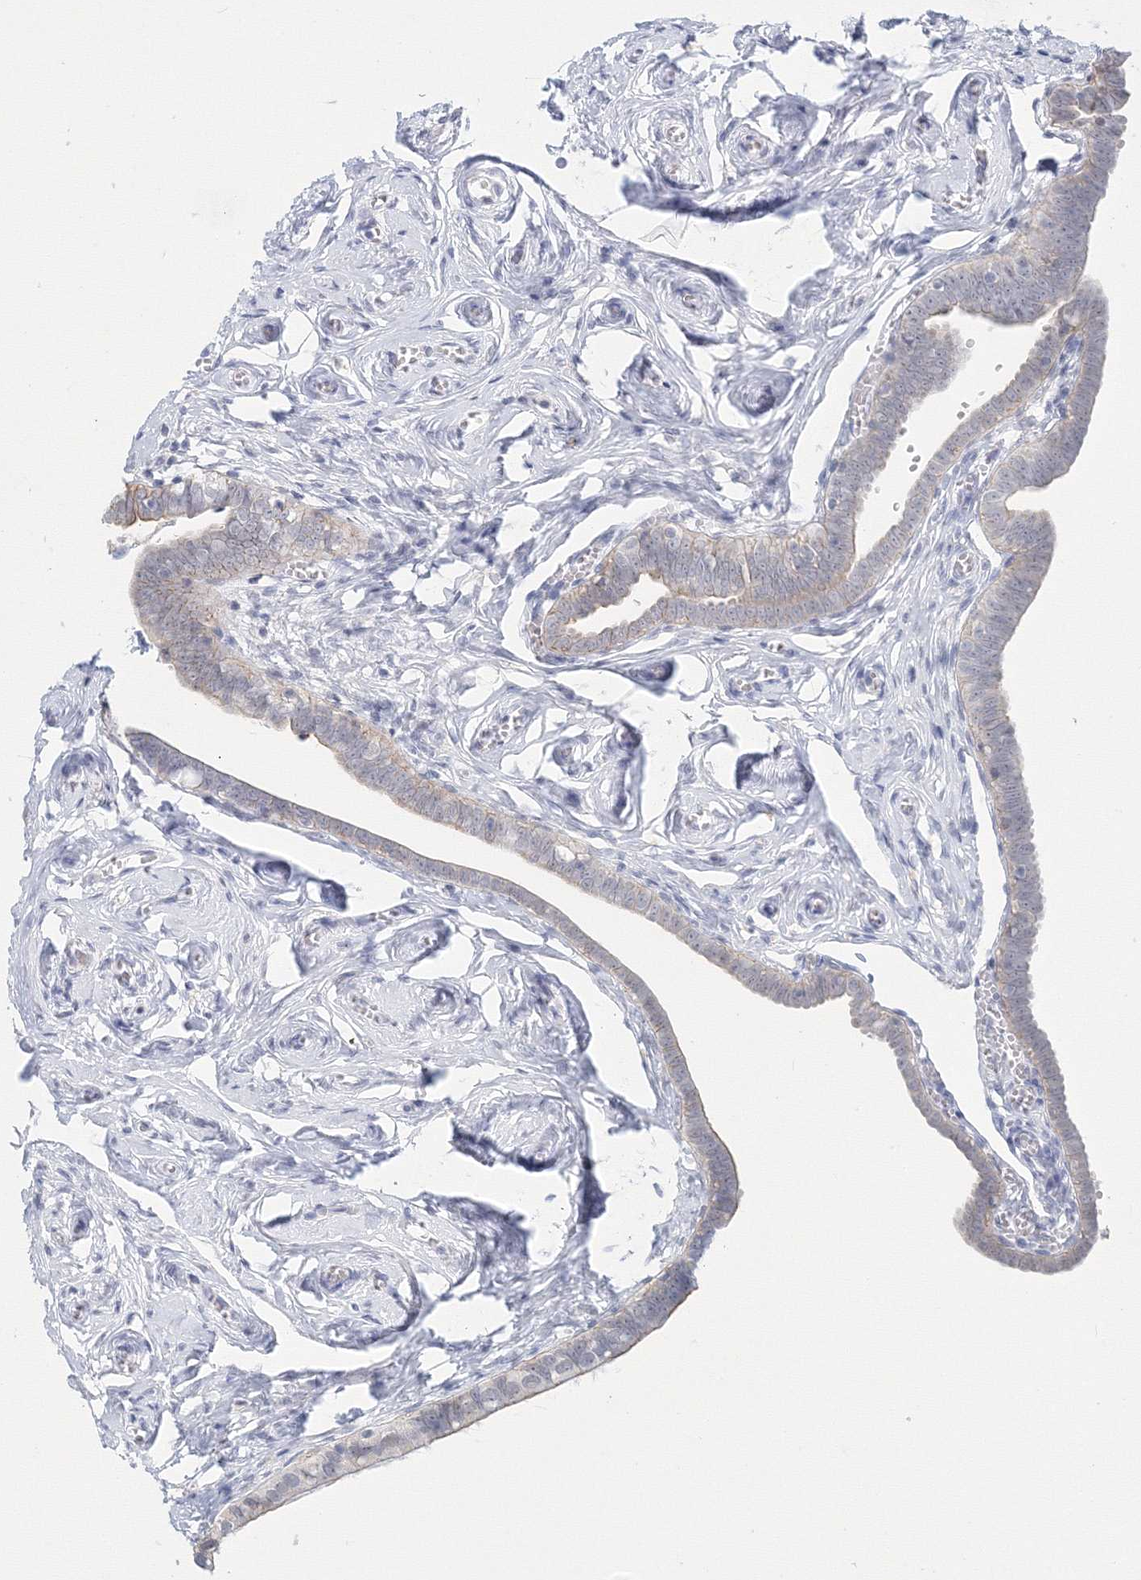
{"staining": {"intensity": "weak", "quantity": "25%-75%", "location": "cytoplasmic/membranous"}, "tissue": "fallopian tube", "cell_type": "Glandular cells", "image_type": "normal", "snomed": [{"axis": "morphology", "description": "Normal tissue, NOS"}, {"axis": "topography", "description": "Fallopian tube"}], "caption": "Fallopian tube stained with DAB IHC displays low levels of weak cytoplasmic/membranous staining in approximately 25%-75% of glandular cells.", "gene": "VSIG1", "patient": {"sex": "female", "age": 71}}